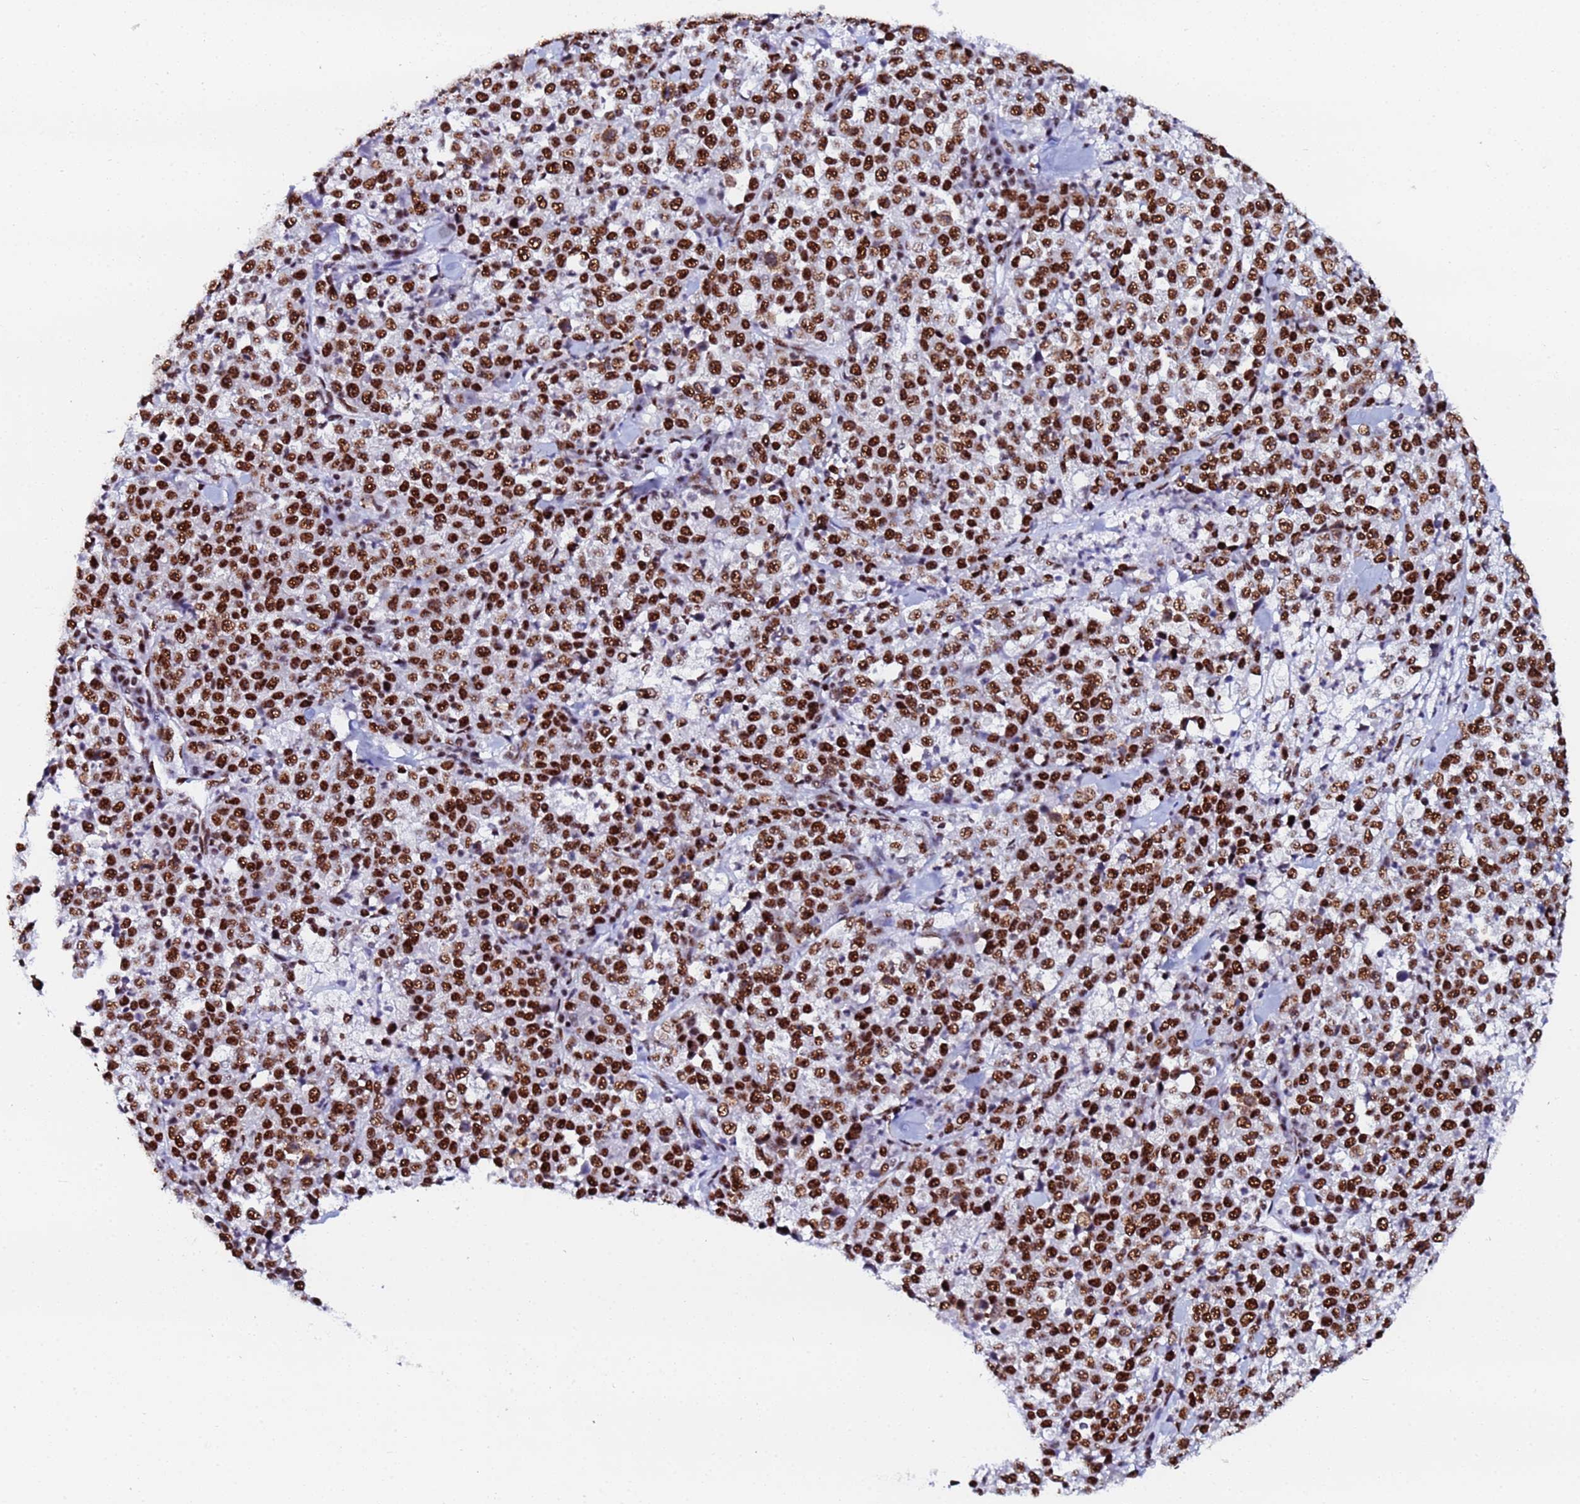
{"staining": {"intensity": "strong", "quantity": ">75%", "location": "nuclear"}, "tissue": "stomach cancer", "cell_type": "Tumor cells", "image_type": "cancer", "snomed": [{"axis": "morphology", "description": "Normal tissue, NOS"}, {"axis": "morphology", "description": "Adenocarcinoma, NOS"}, {"axis": "topography", "description": "Stomach, upper"}, {"axis": "topography", "description": "Stomach"}], "caption": "Stomach cancer tissue displays strong nuclear staining in about >75% of tumor cells, visualized by immunohistochemistry.", "gene": "SNRPA1", "patient": {"sex": "male", "age": 59}}